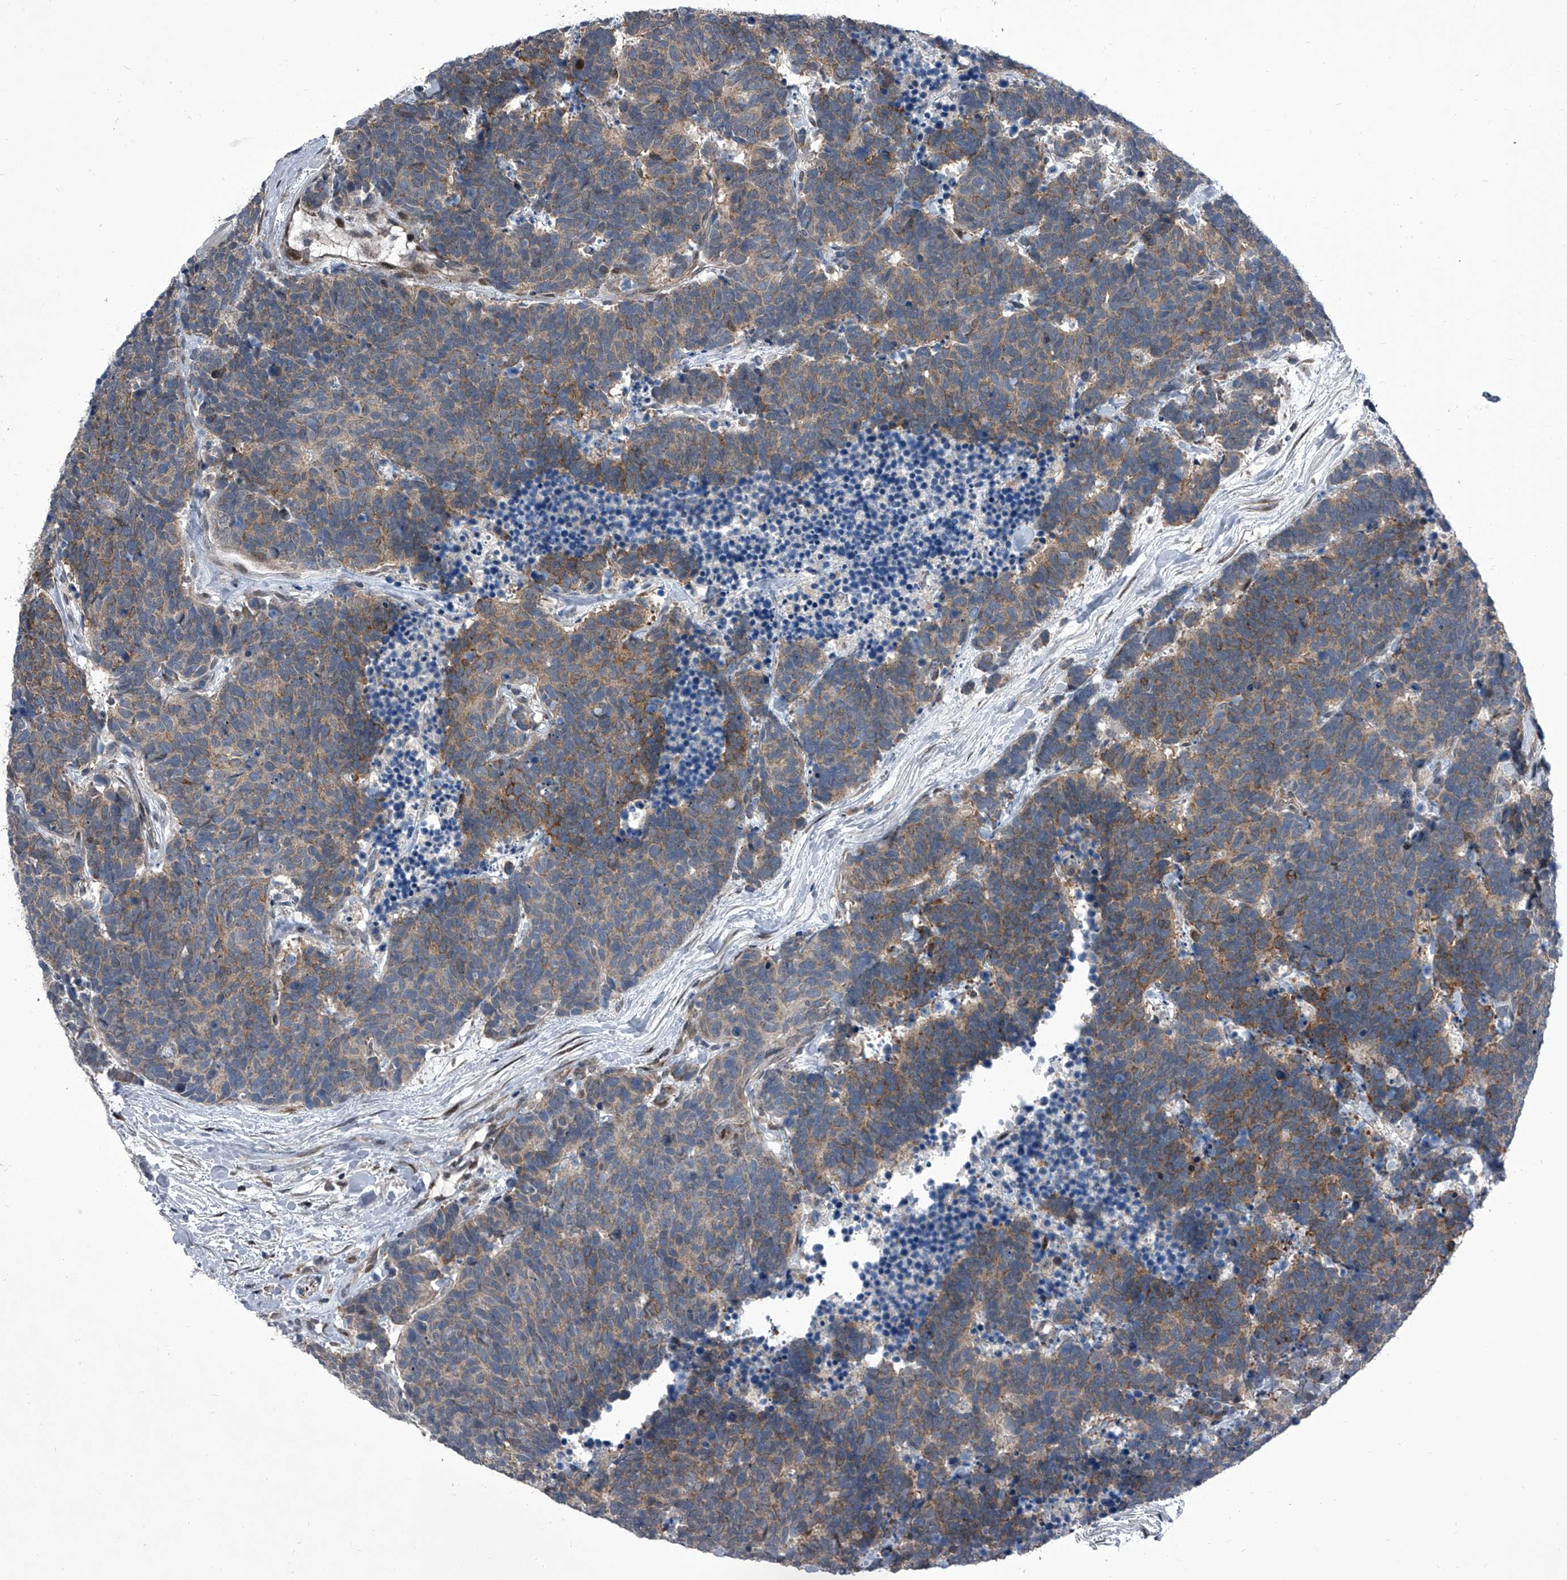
{"staining": {"intensity": "weak", "quantity": ">75%", "location": "cytoplasmic/membranous"}, "tissue": "carcinoid", "cell_type": "Tumor cells", "image_type": "cancer", "snomed": [{"axis": "morphology", "description": "Carcinoma, NOS"}, {"axis": "morphology", "description": "Carcinoid, malignant, NOS"}, {"axis": "topography", "description": "Urinary bladder"}], "caption": "Carcinoma stained for a protein reveals weak cytoplasmic/membranous positivity in tumor cells.", "gene": "ELK4", "patient": {"sex": "male", "age": 57}}